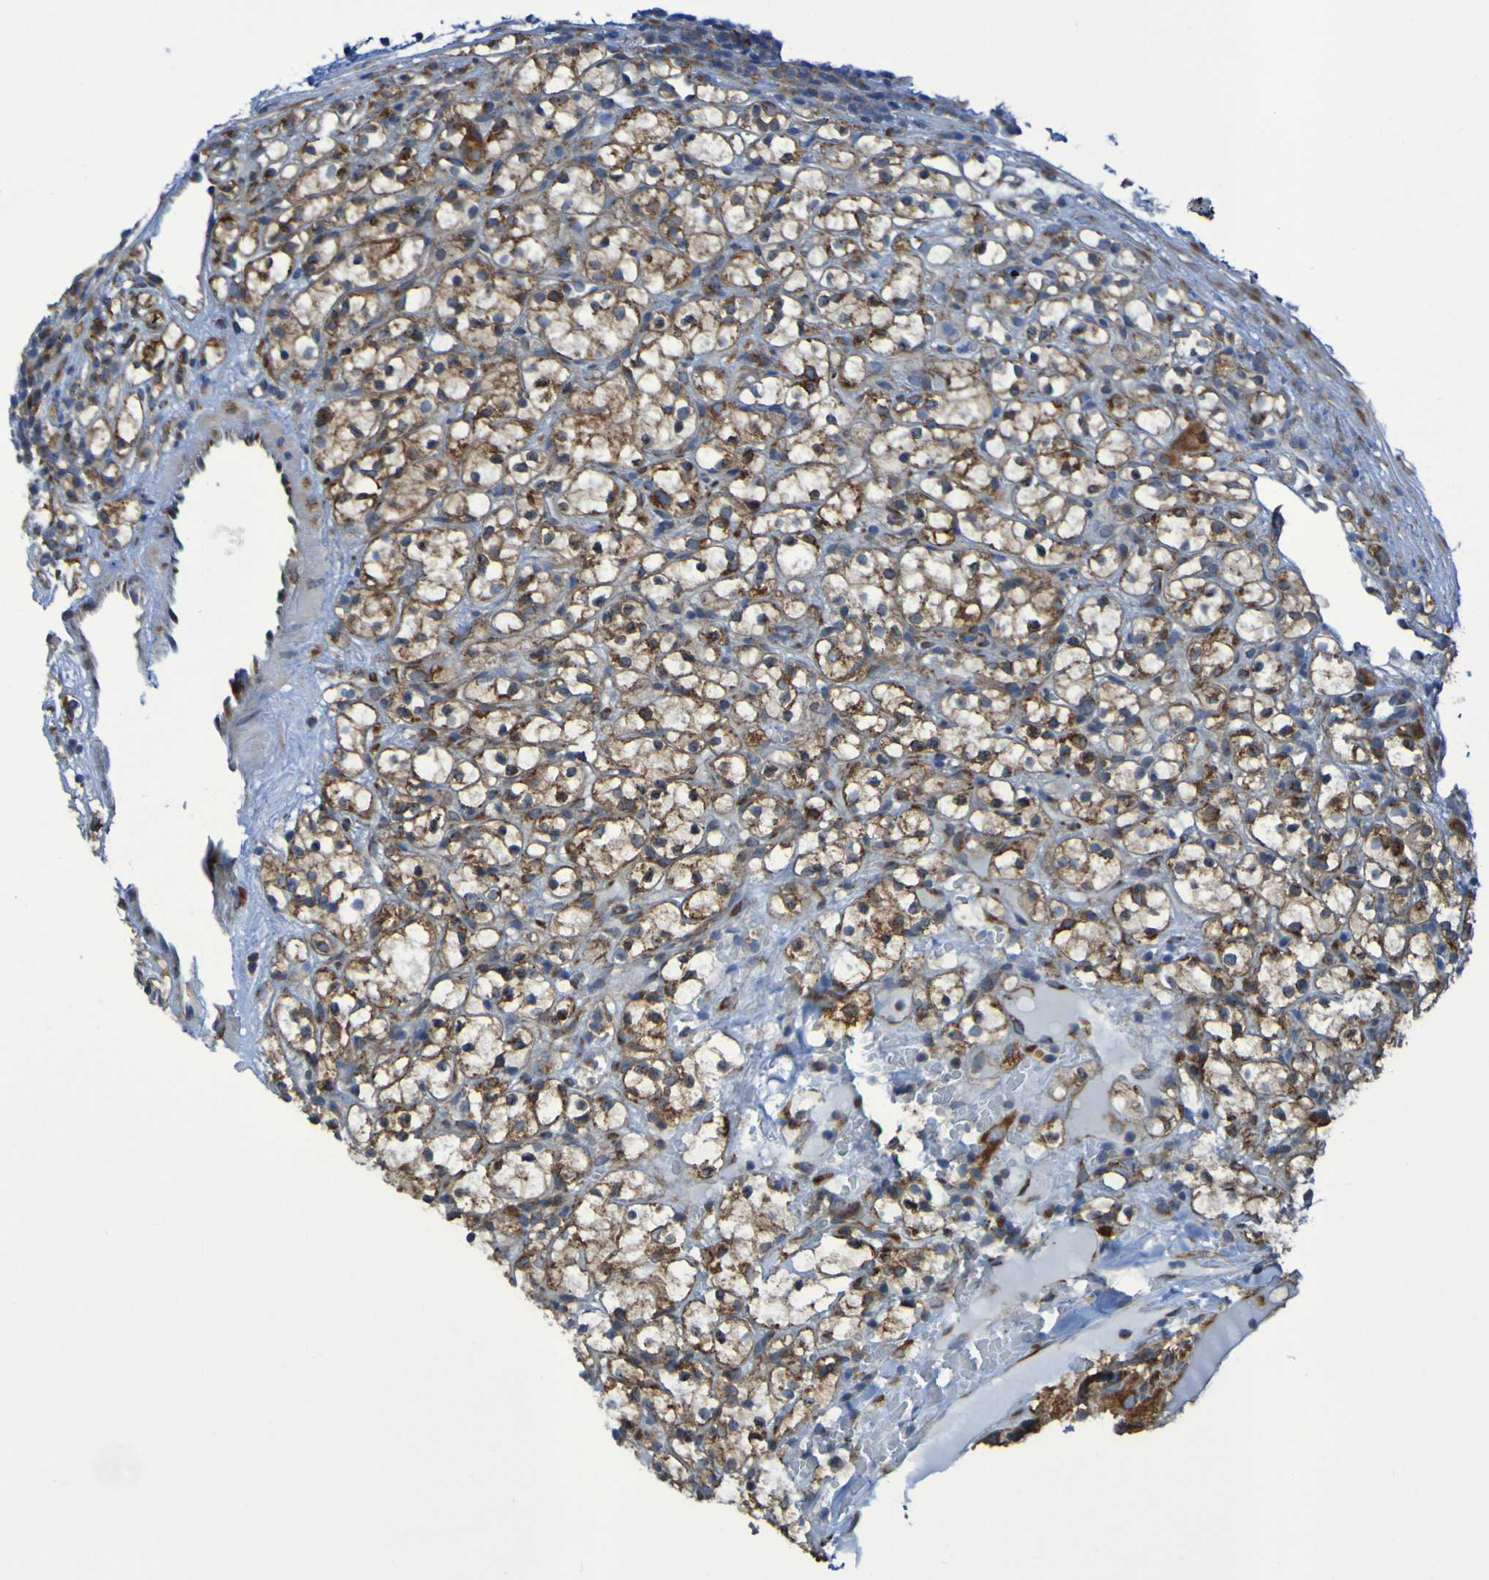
{"staining": {"intensity": "moderate", "quantity": ">75%", "location": "cytoplasmic/membranous"}, "tissue": "renal cancer", "cell_type": "Tumor cells", "image_type": "cancer", "snomed": [{"axis": "morphology", "description": "Adenocarcinoma, NOS"}, {"axis": "topography", "description": "Kidney"}], "caption": "IHC micrograph of human renal adenocarcinoma stained for a protein (brown), which demonstrates medium levels of moderate cytoplasmic/membranous positivity in approximately >75% of tumor cells.", "gene": "FKBP3", "patient": {"sex": "male", "age": 61}}